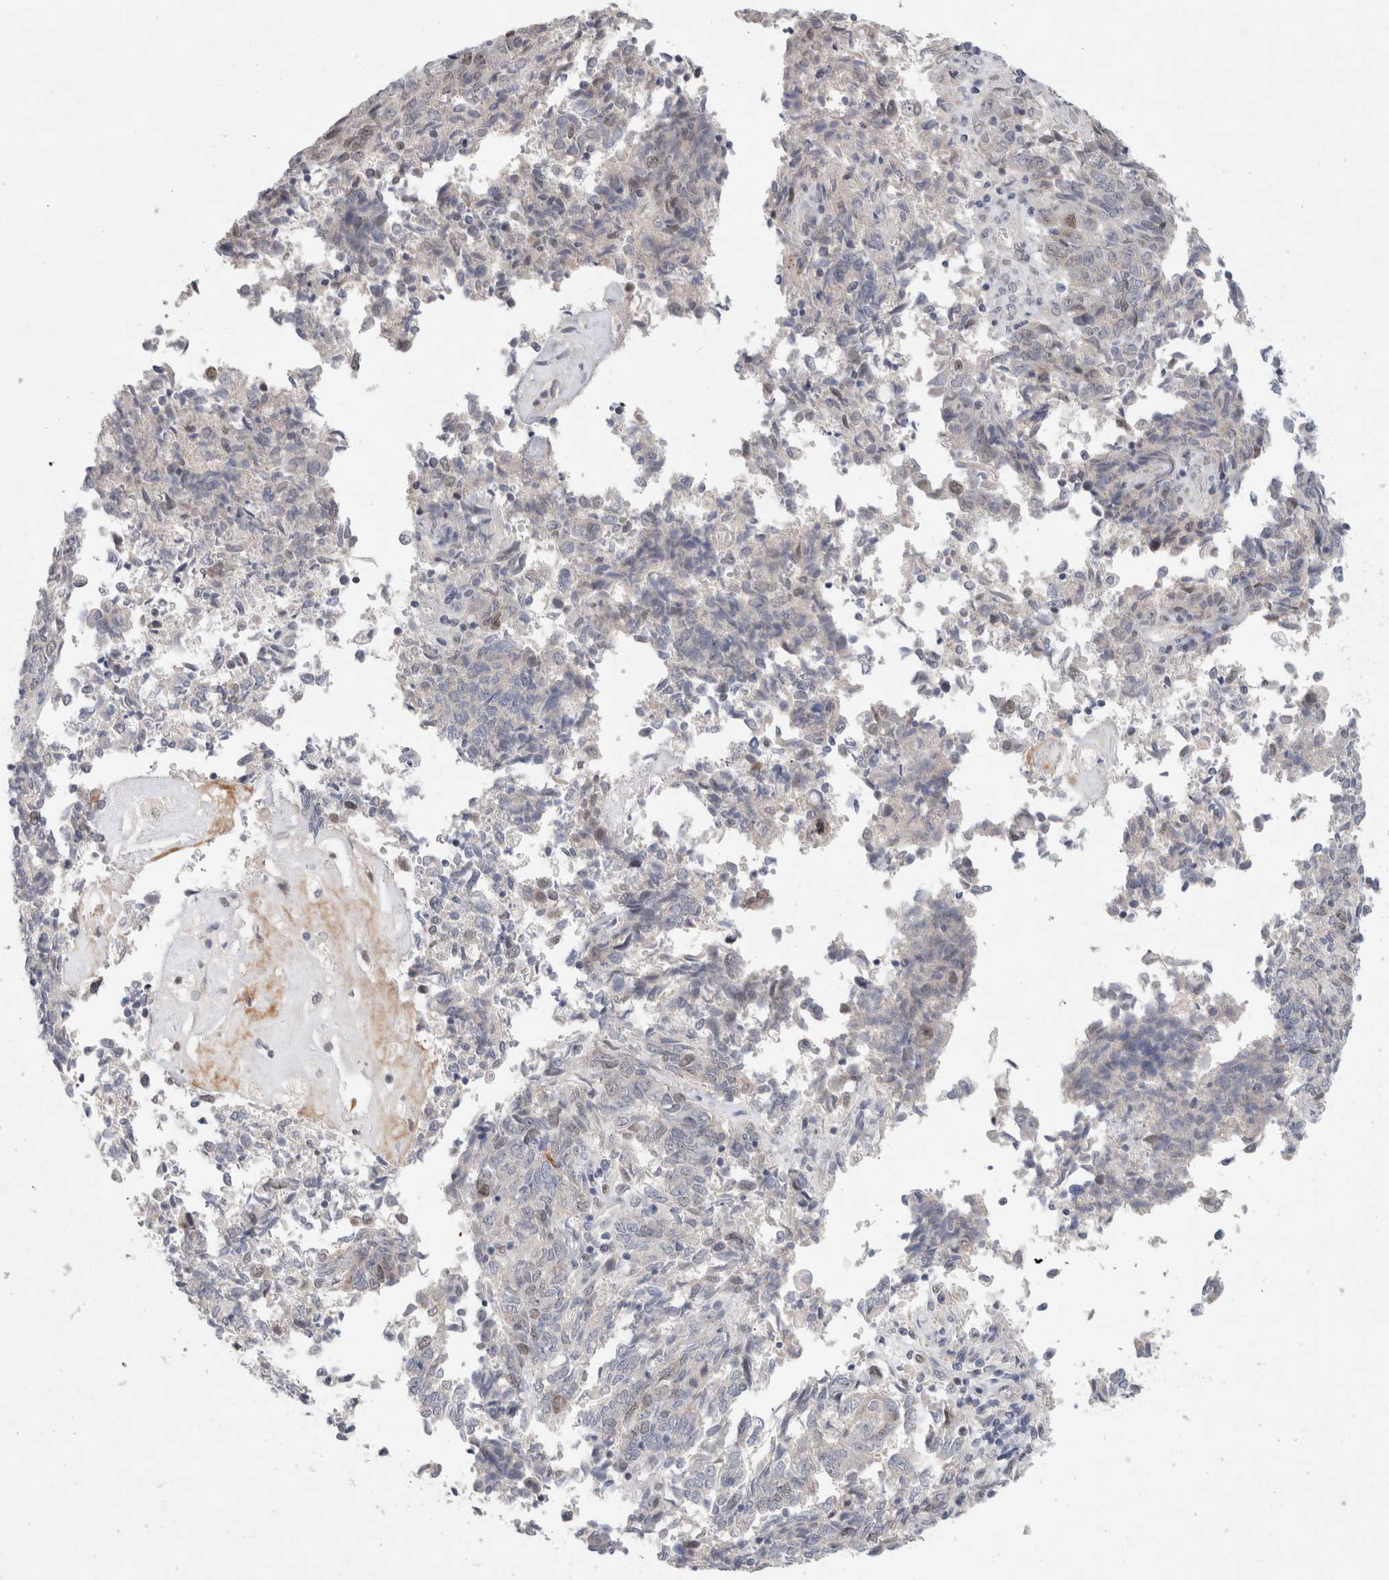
{"staining": {"intensity": "negative", "quantity": "none", "location": "none"}, "tissue": "endometrial cancer", "cell_type": "Tumor cells", "image_type": "cancer", "snomed": [{"axis": "morphology", "description": "Adenocarcinoma, NOS"}, {"axis": "topography", "description": "Endometrium"}], "caption": "IHC of endometrial cancer (adenocarcinoma) reveals no staining in tumor cells.", "gene": "KNL1", "patient": {"sex": "female", "age": 80}}